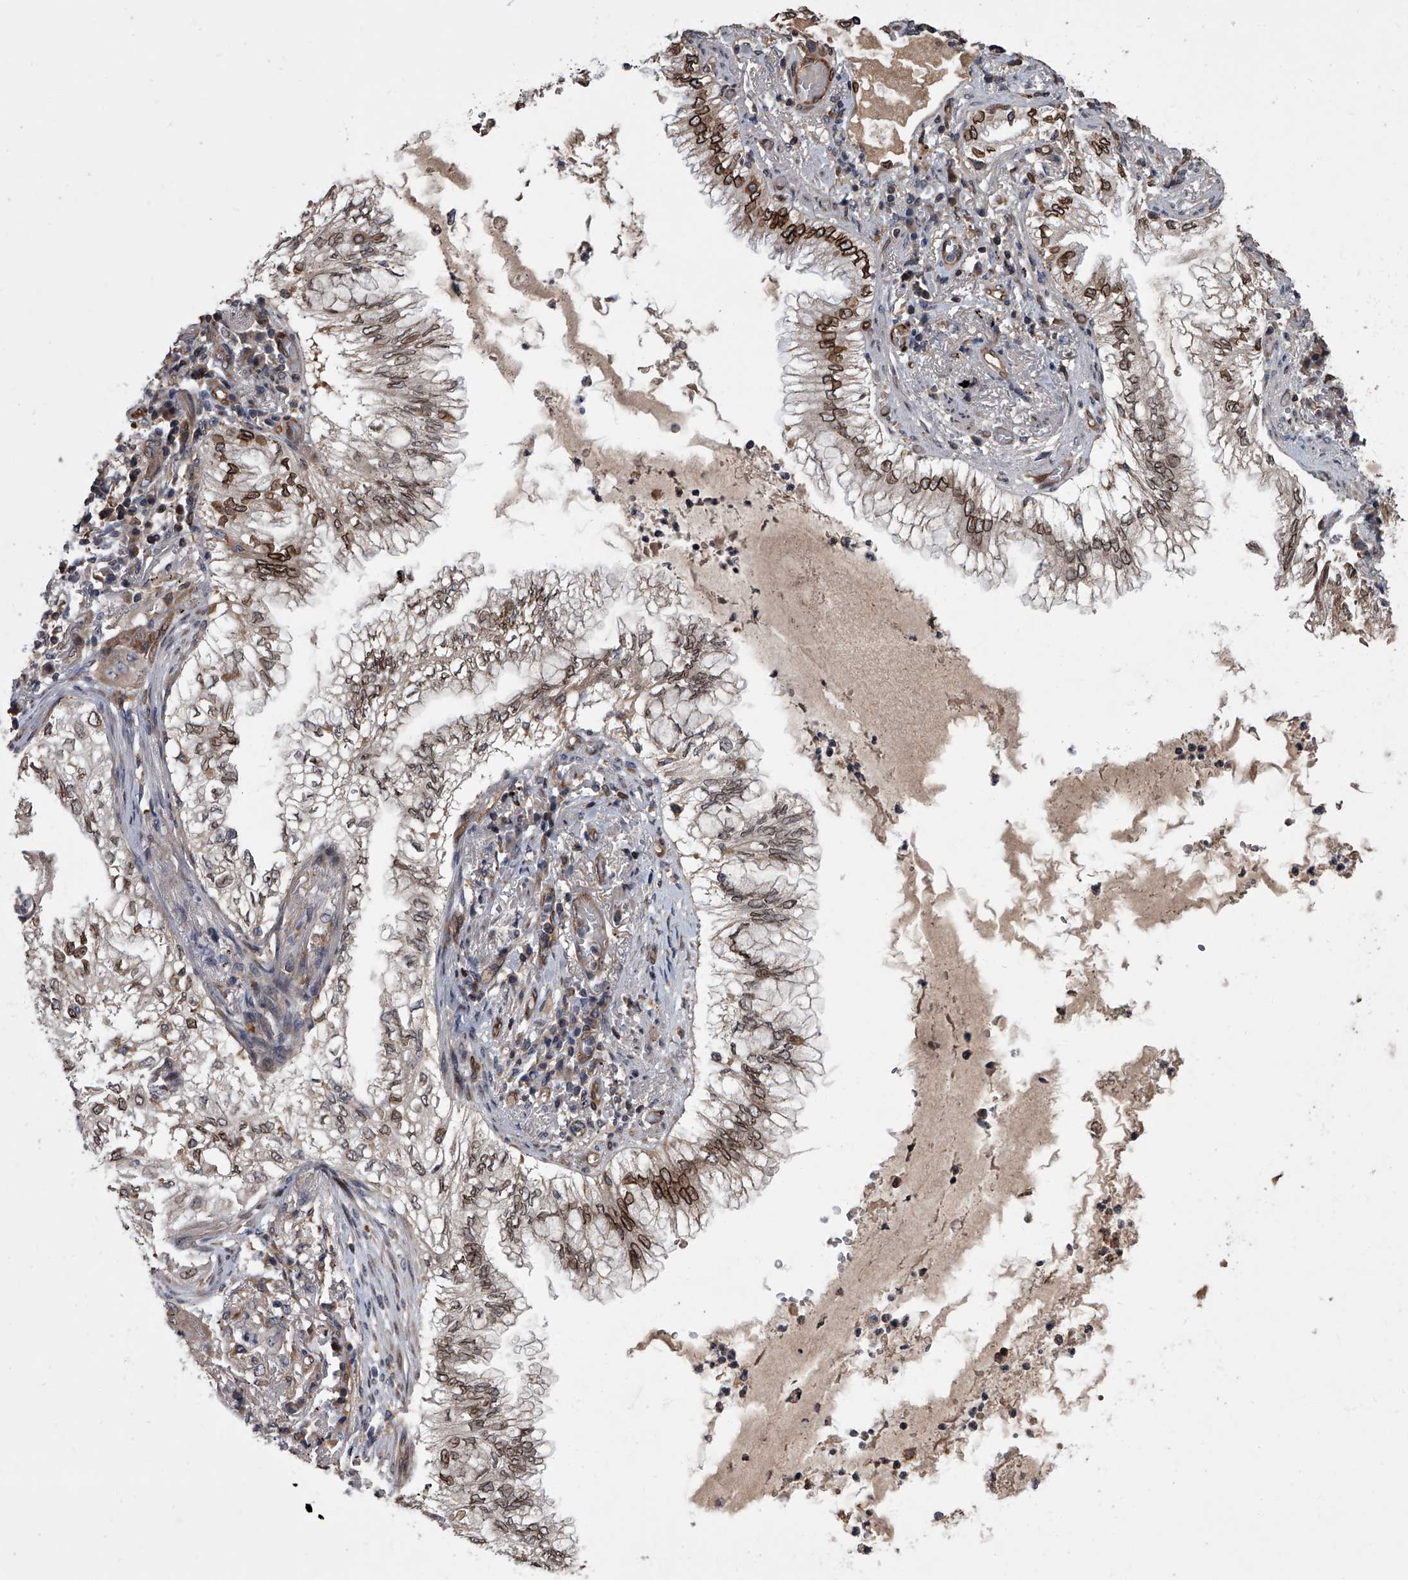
{"staining": {"intensity": "strong", "quantity": "25%-75%", "location": "cytoplasmic/membranous,nuclear"}, "tissue": "lung cancer", "cell_type": "Tumor cells", "image_type": "cancer", "snomed": [{"axis": "morphology", "description": "Adenocarcinoma, NOS"}, {"axis": "topography", "description": "Lung"}], "caption": "Lung adenocarcinoma stained with DAB (3,3'-diaminobenzidine) IHC shows high levels of strong cytoplasmic/membranous and nuclear positivity in about 25%-75% of tumor cells.", "gene": "LRRC8C", "patient": {"sex": "female", "age": 70}}